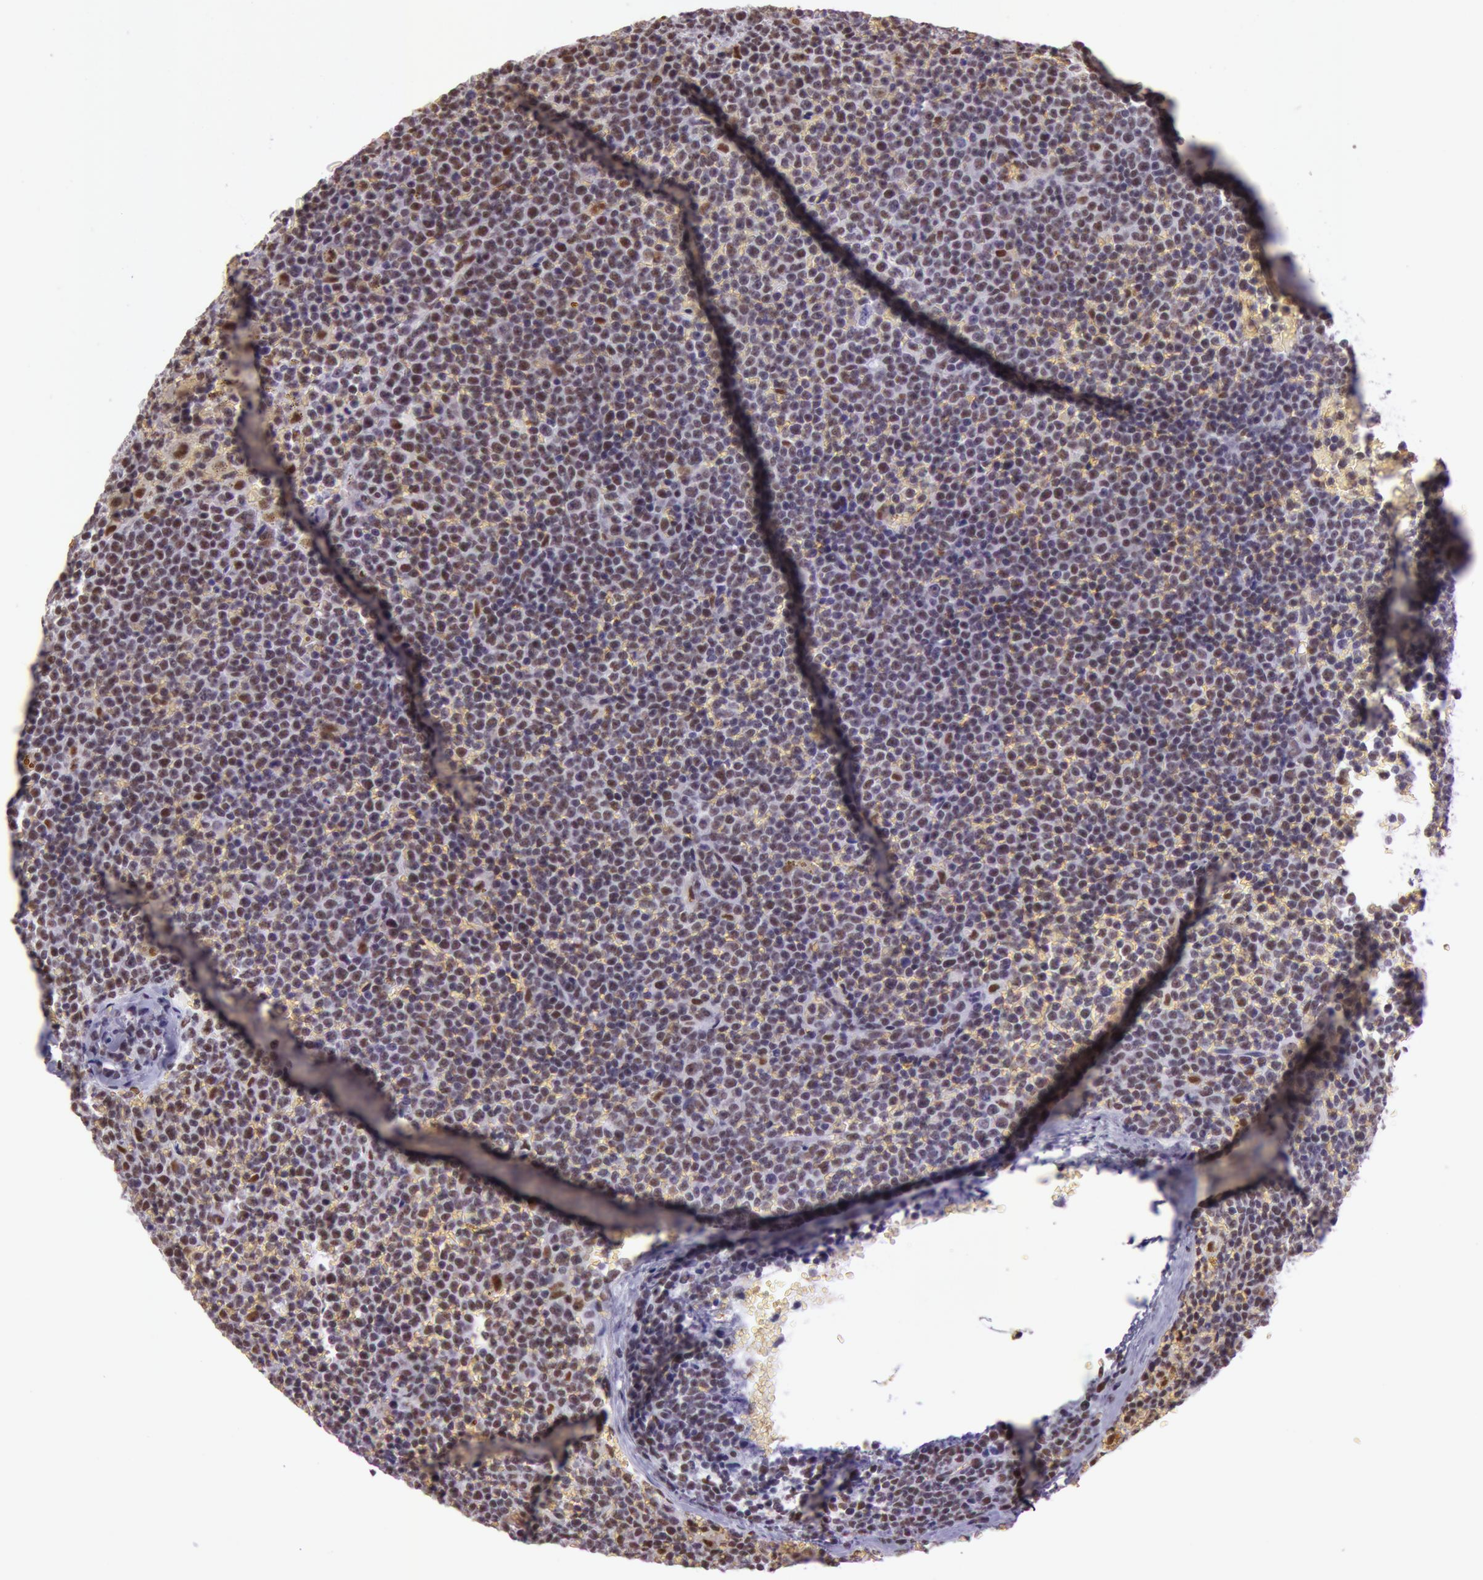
{"staining": {"intensity": "moderate", "quantity": "25%-75%", "location": "cytoplasmic/membranous,nuclear"}, "tissue": "lymphoma", "cell_type": "Tumor cells", "image_type": "cancer", "snomed": [{"axis": "morphology", "description": "Malignant lymphoma, non-Hodgkin's type, Low grade"}, {"axis": "topography", "description": "Lymph node"}], "caption": "A photomicrograph of lymphoma stained for a protein reveals moderate cytoplasmic/membranous and nuclear brown staining in tumor cells.", "gene": "NBN", "patient": {"sex": "male", "age": 50}}